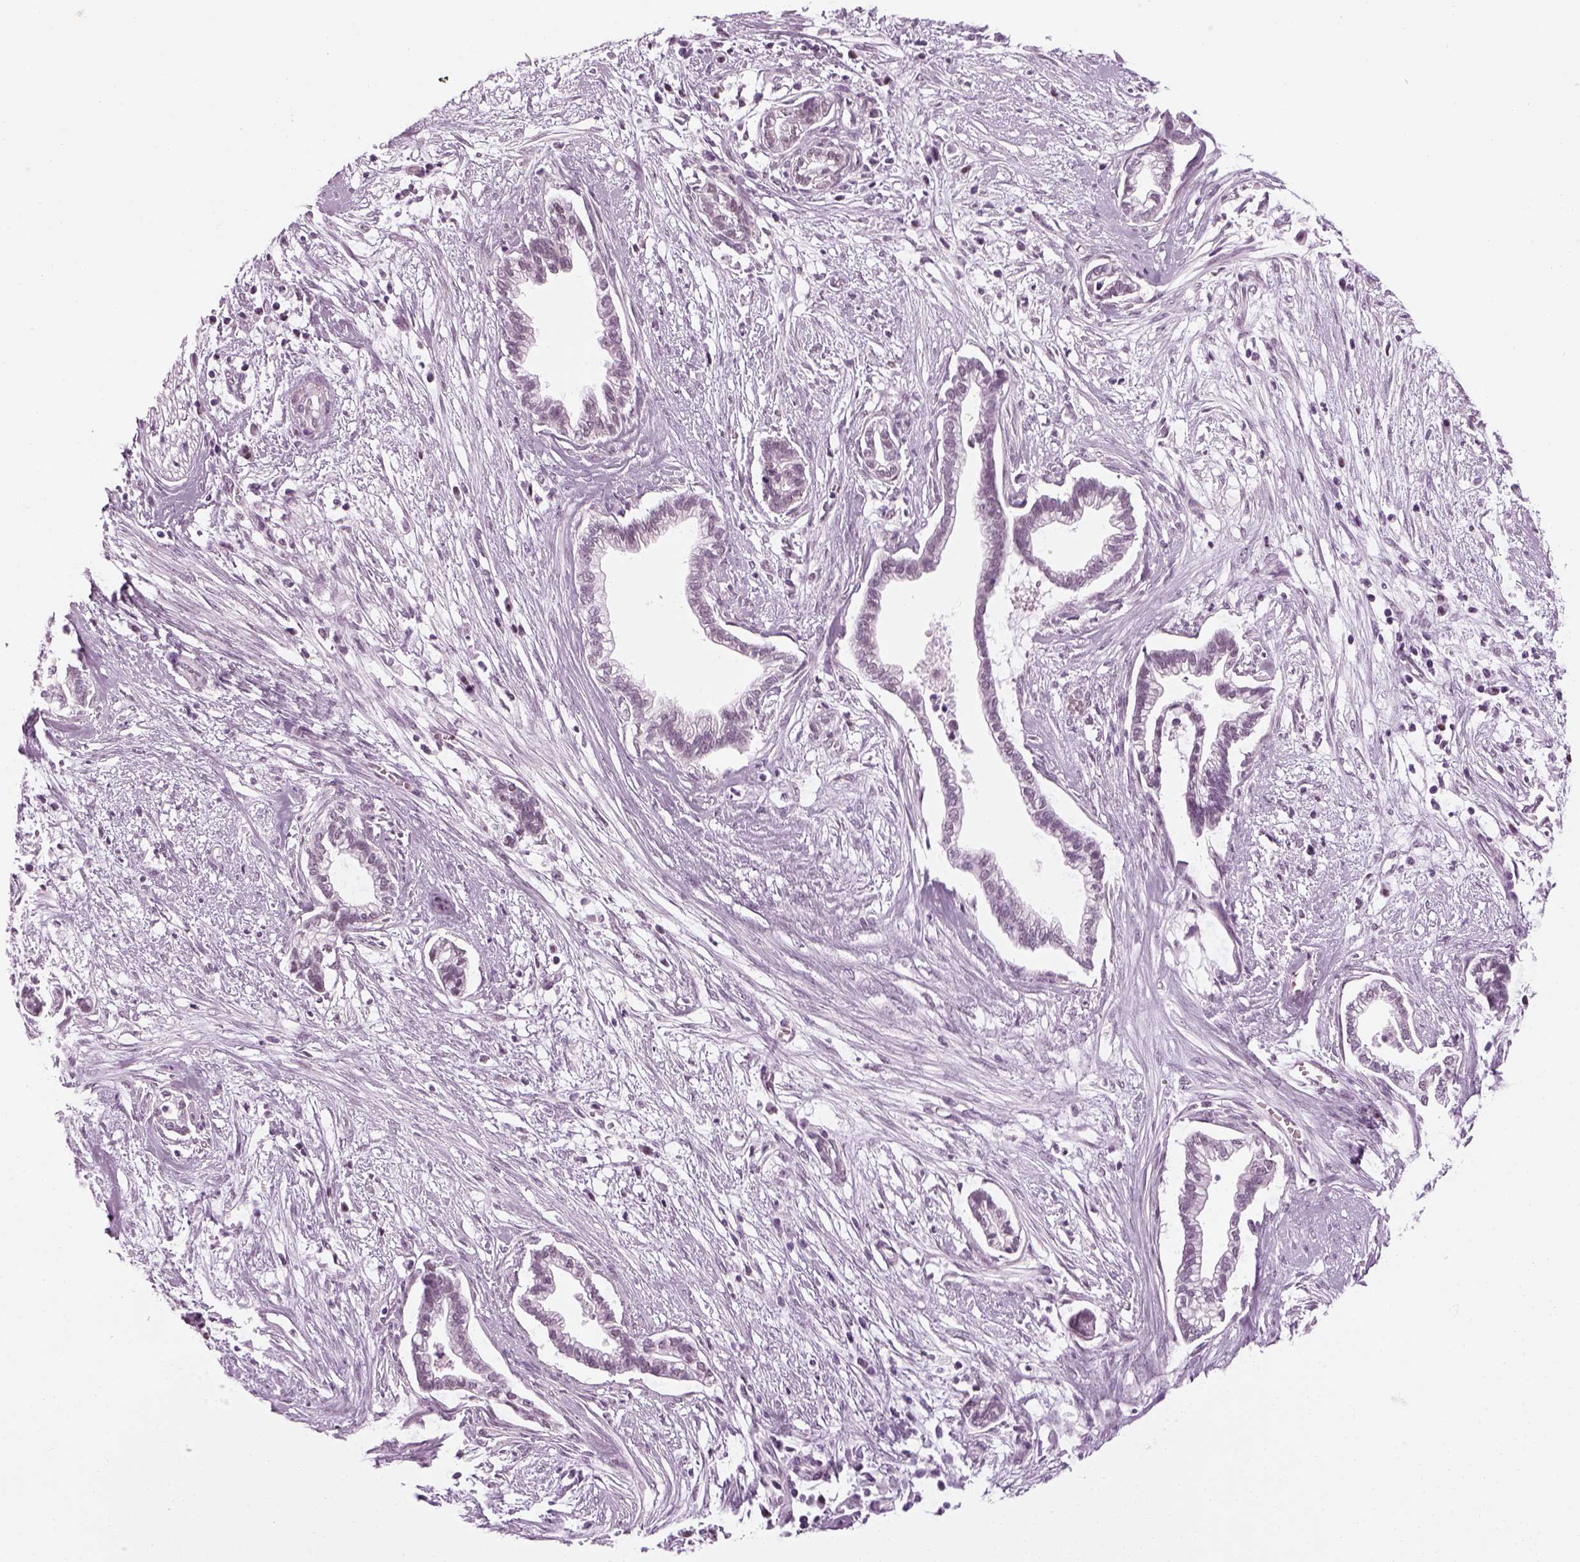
{"staining": {"intensity": "negative", "quantity": "none", "location": "none"}, "tissue": "cervical cancer", "cell_type": "Tumor cells", "image_type": "cancer", "snomed": [{"axis": "morphology", "description": "Adenocarcinoma, NOS"}, {"axis": "topography", "description": "Cervix"}], "caption": "This is an immunohistochemistry (IHC) image of cervical cancer. There is no staining in tumor cells.", "gene": "KCNG2", "patient": {"sex": "female", "age": 62}}